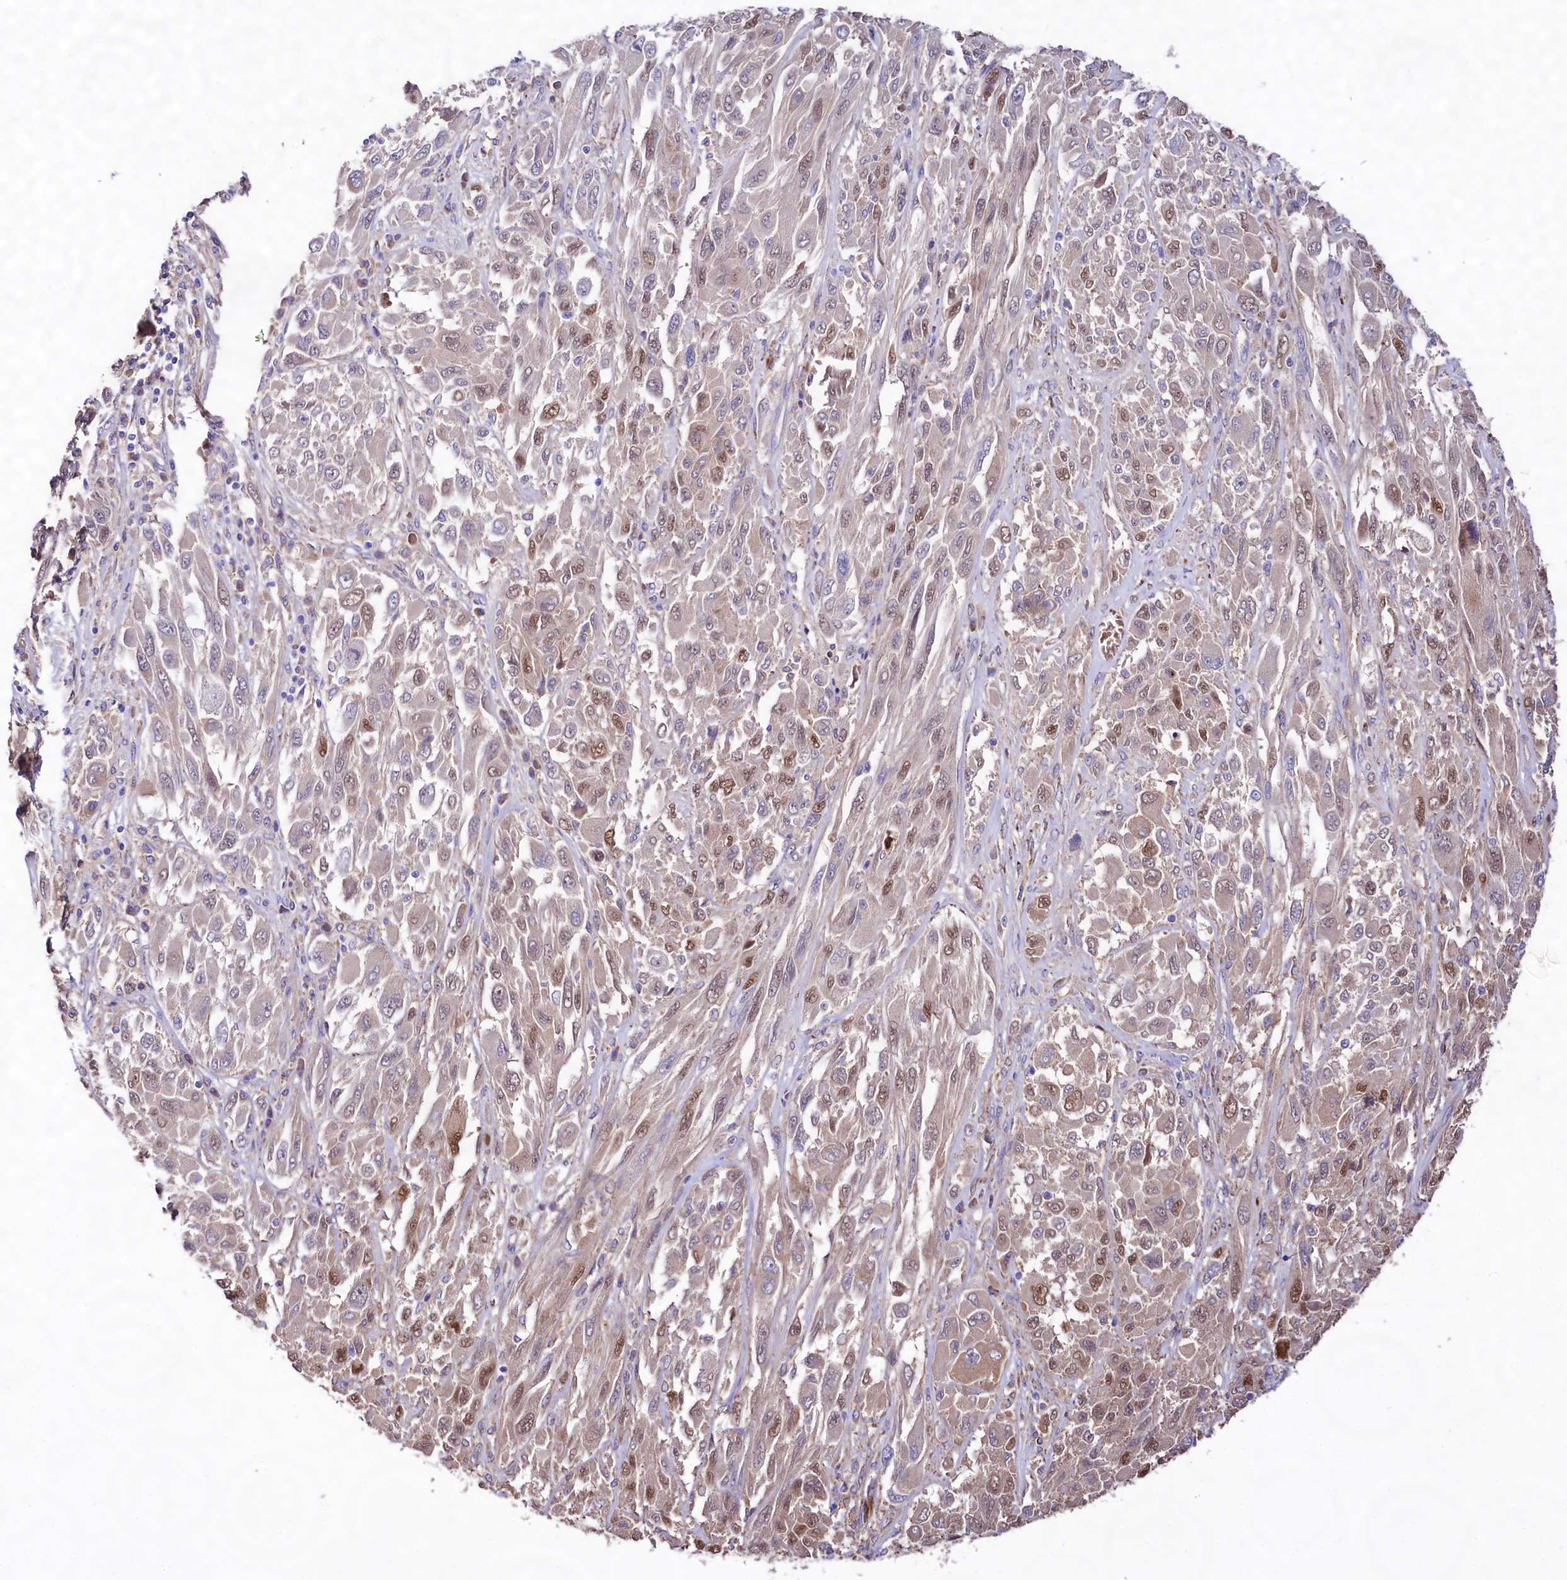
{"staining": {"intensity": "moderate", "quantity": "<25%", "location": "nuclear"}, "tissue": "melanoma", "cell_type": "Tumor cells", "image_type": "cancer", "snomed": [{"axis": "morphology", "description": "Malignant melanoma, NOS"}, {"axis": "topography", "description": "Skin"}], "caption": "This is an image of immunohistochemistry staining of malignant melanoma, which shows moderate staining in the nuclear of tumor cells.", "gene": "DMXL2", "patient": {"sex": "female", "age": 91}}